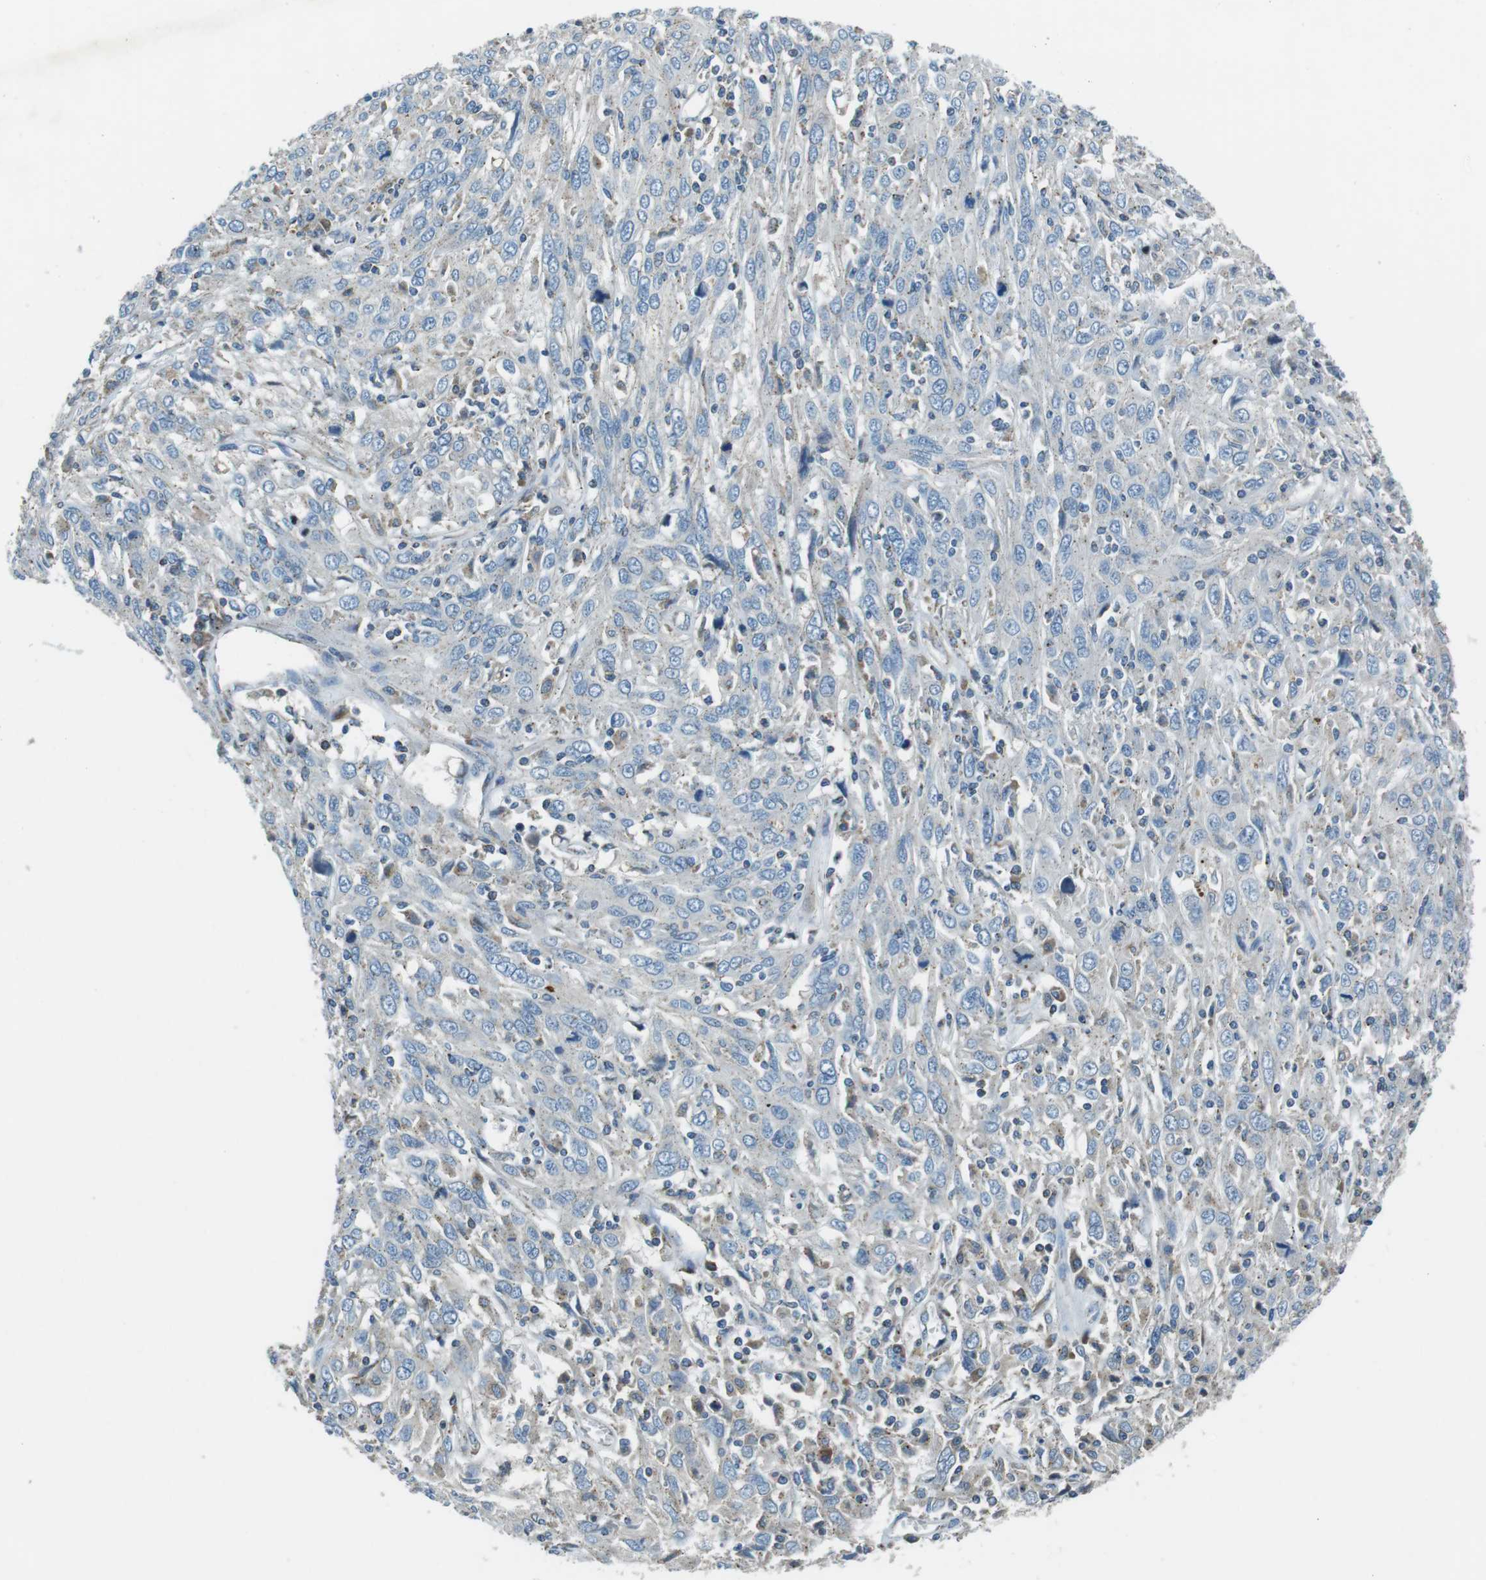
{"staining": {"intensity": "negative", "quantity": "none", "location": "none"}, "tissue": "cervical cancer", "cell_type": "Tumor cells", "image_type": "cancer", "snomed": [{"axis": "morphology", "description": "Squamous cell carcinoma, NOS"}, {"axis": "topography", "description": "Cervix"}], "caption": "There is no significant positivity in tumor cells of cervical squamous cell carcinoma.", "gene": "FAM3B", "patient": {"sex": "female", "age": 46}}